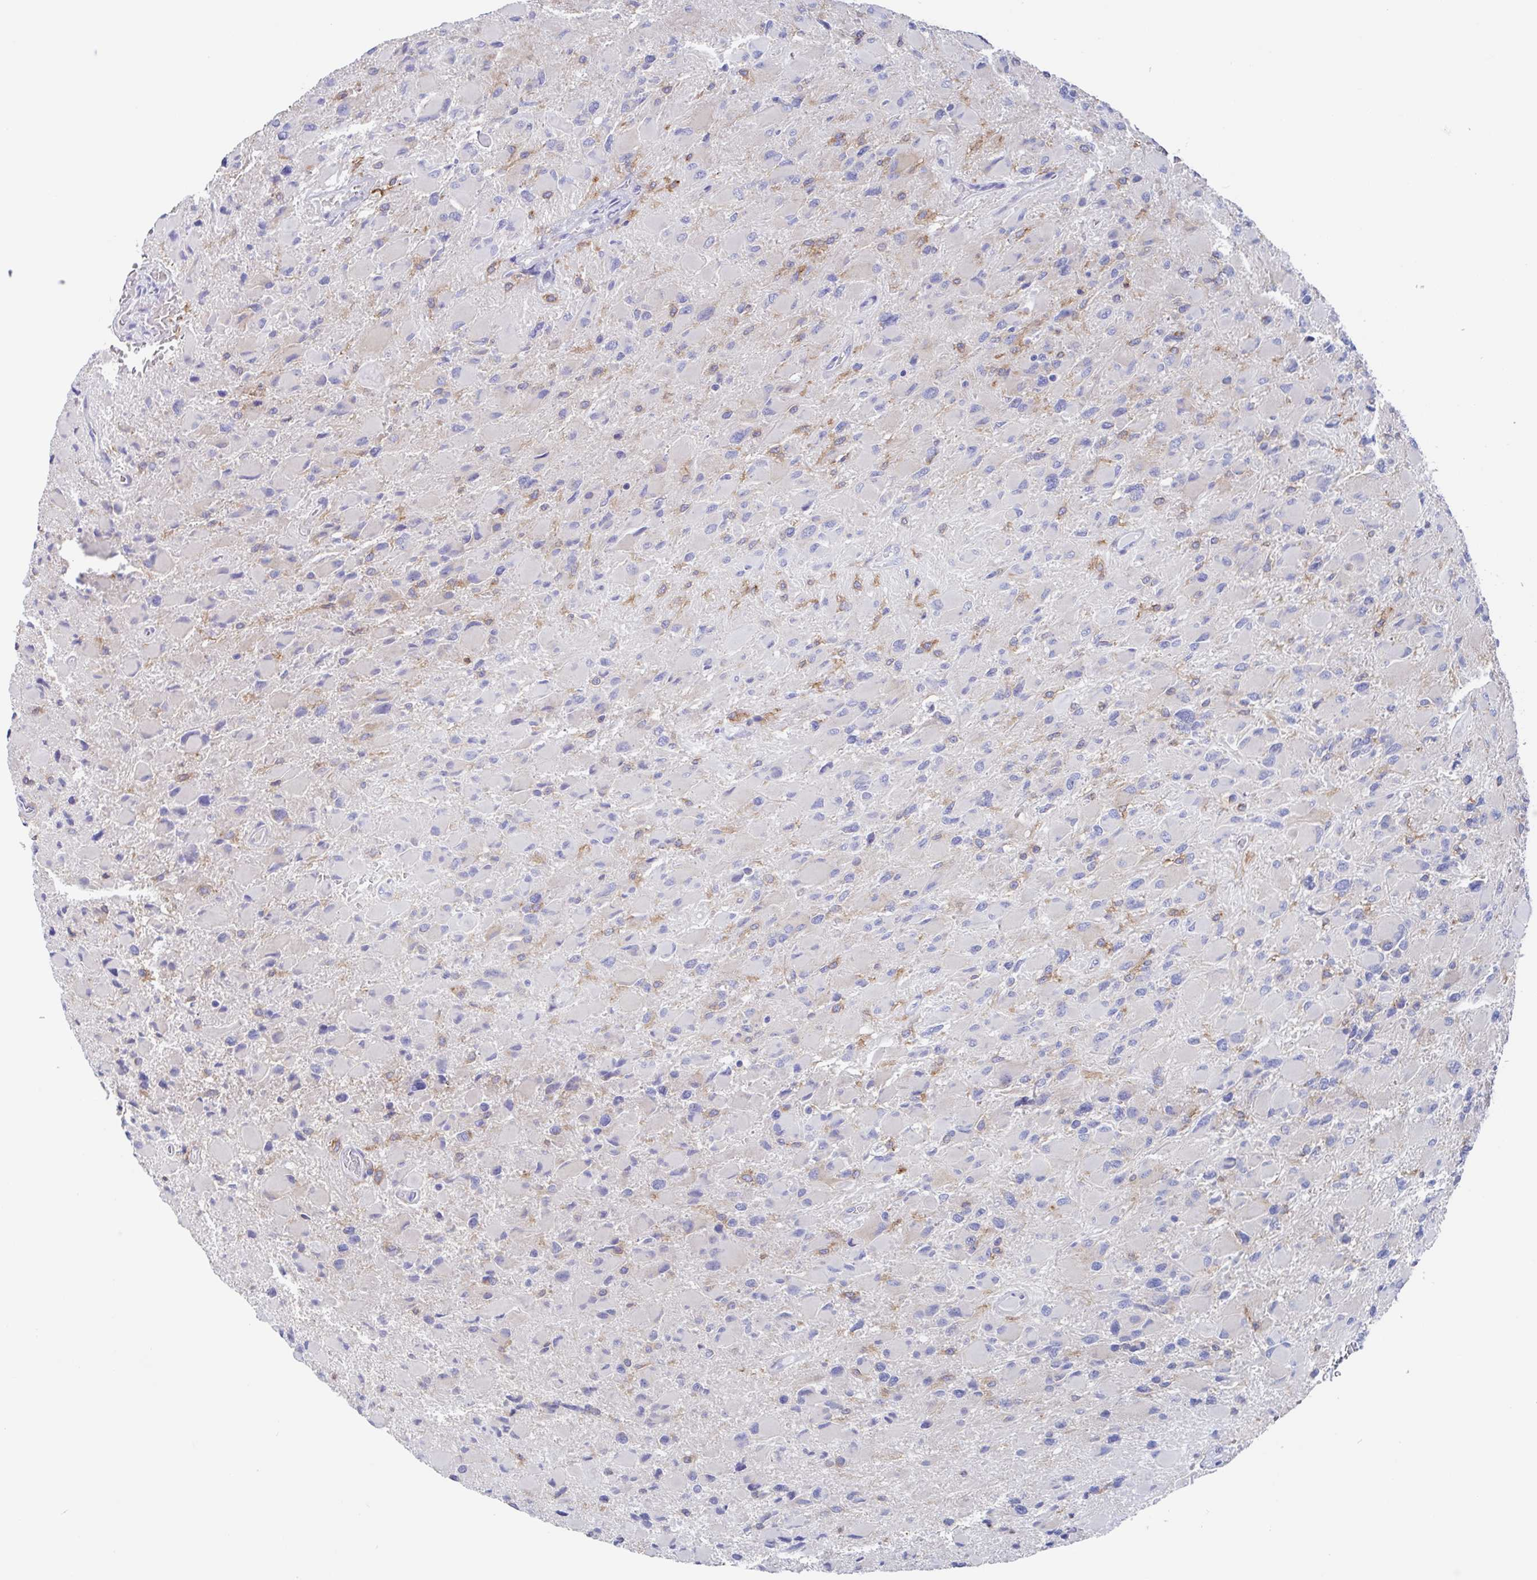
{"staining": {"intensity": "negative", "quantity": "none", "location": "none"}, "tissue": "glioma", "cell_type": "Tumor cells", "image_type": "cancer", "snomed": [{"axis": "morphology", "description": "Glioma, malignant, High grade"}, {"axis": "topography", "description": "Cerebral cortex"}], "caption": "The image reveals no significant positivity in tumor cells of malignant glioma (high-grade).", "gene": "FCGR3A", "patient": {"sex": "female", "age": 36}}